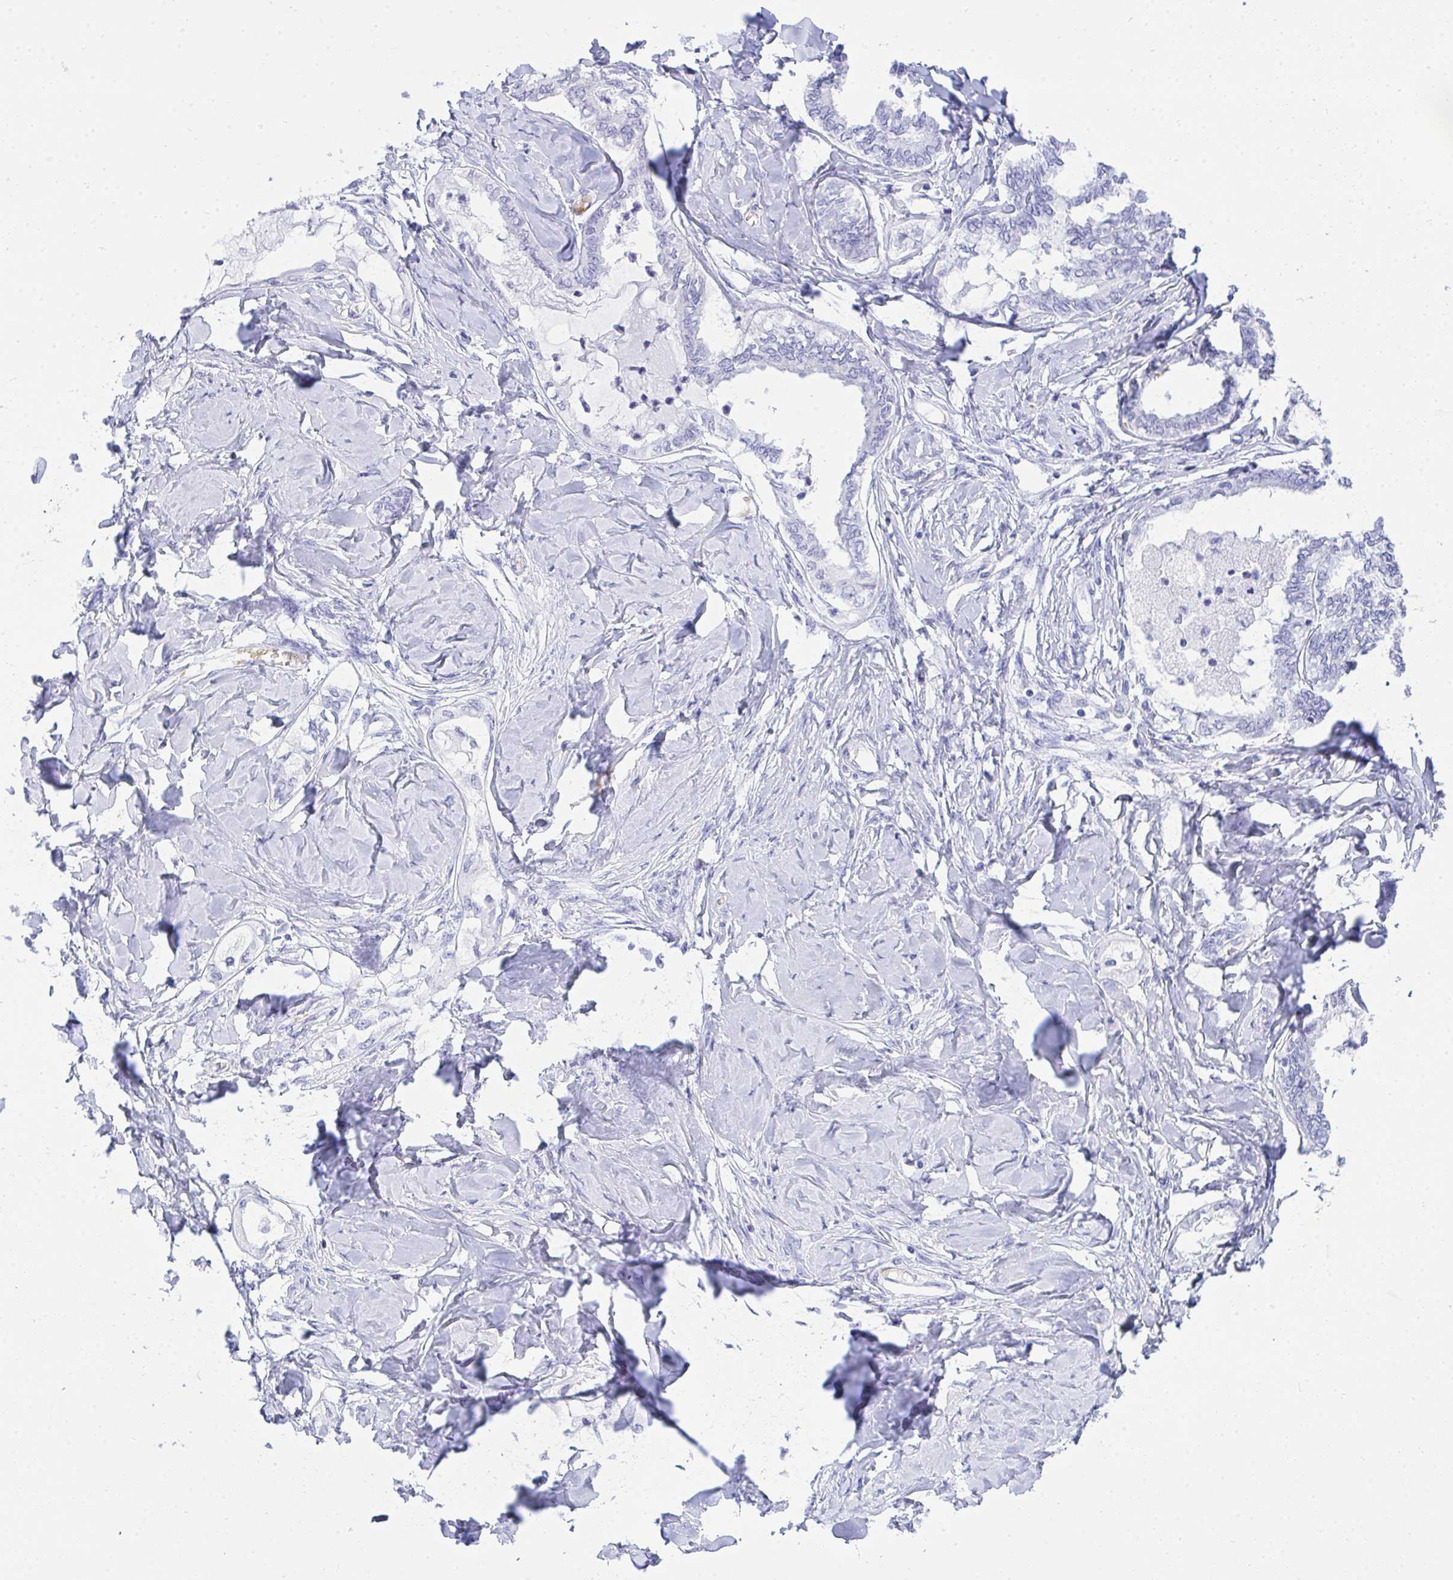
{"staining": {"intensity": "negative", "quantity": "none", "location": "none"}, "tissue": "ovarian cancer", "cell_type": "Tumor cells", "image_type": "cancer", "snomed": [{"axis": "morphology", "description": "Carcinoma, endometroid"}, {"axis": "topography", "description": "Ovary"}], "caption": "Ovarian cancer was stained to show a protein in brown. There is no significant positivity in tumor cells. (DAB (3,3'-diaminobenzidine) immunohistochemistry (IHC) with hematoxylin counter stain).", "gene": "ANK1", "patient": {"sex": "female", "age": 70}}